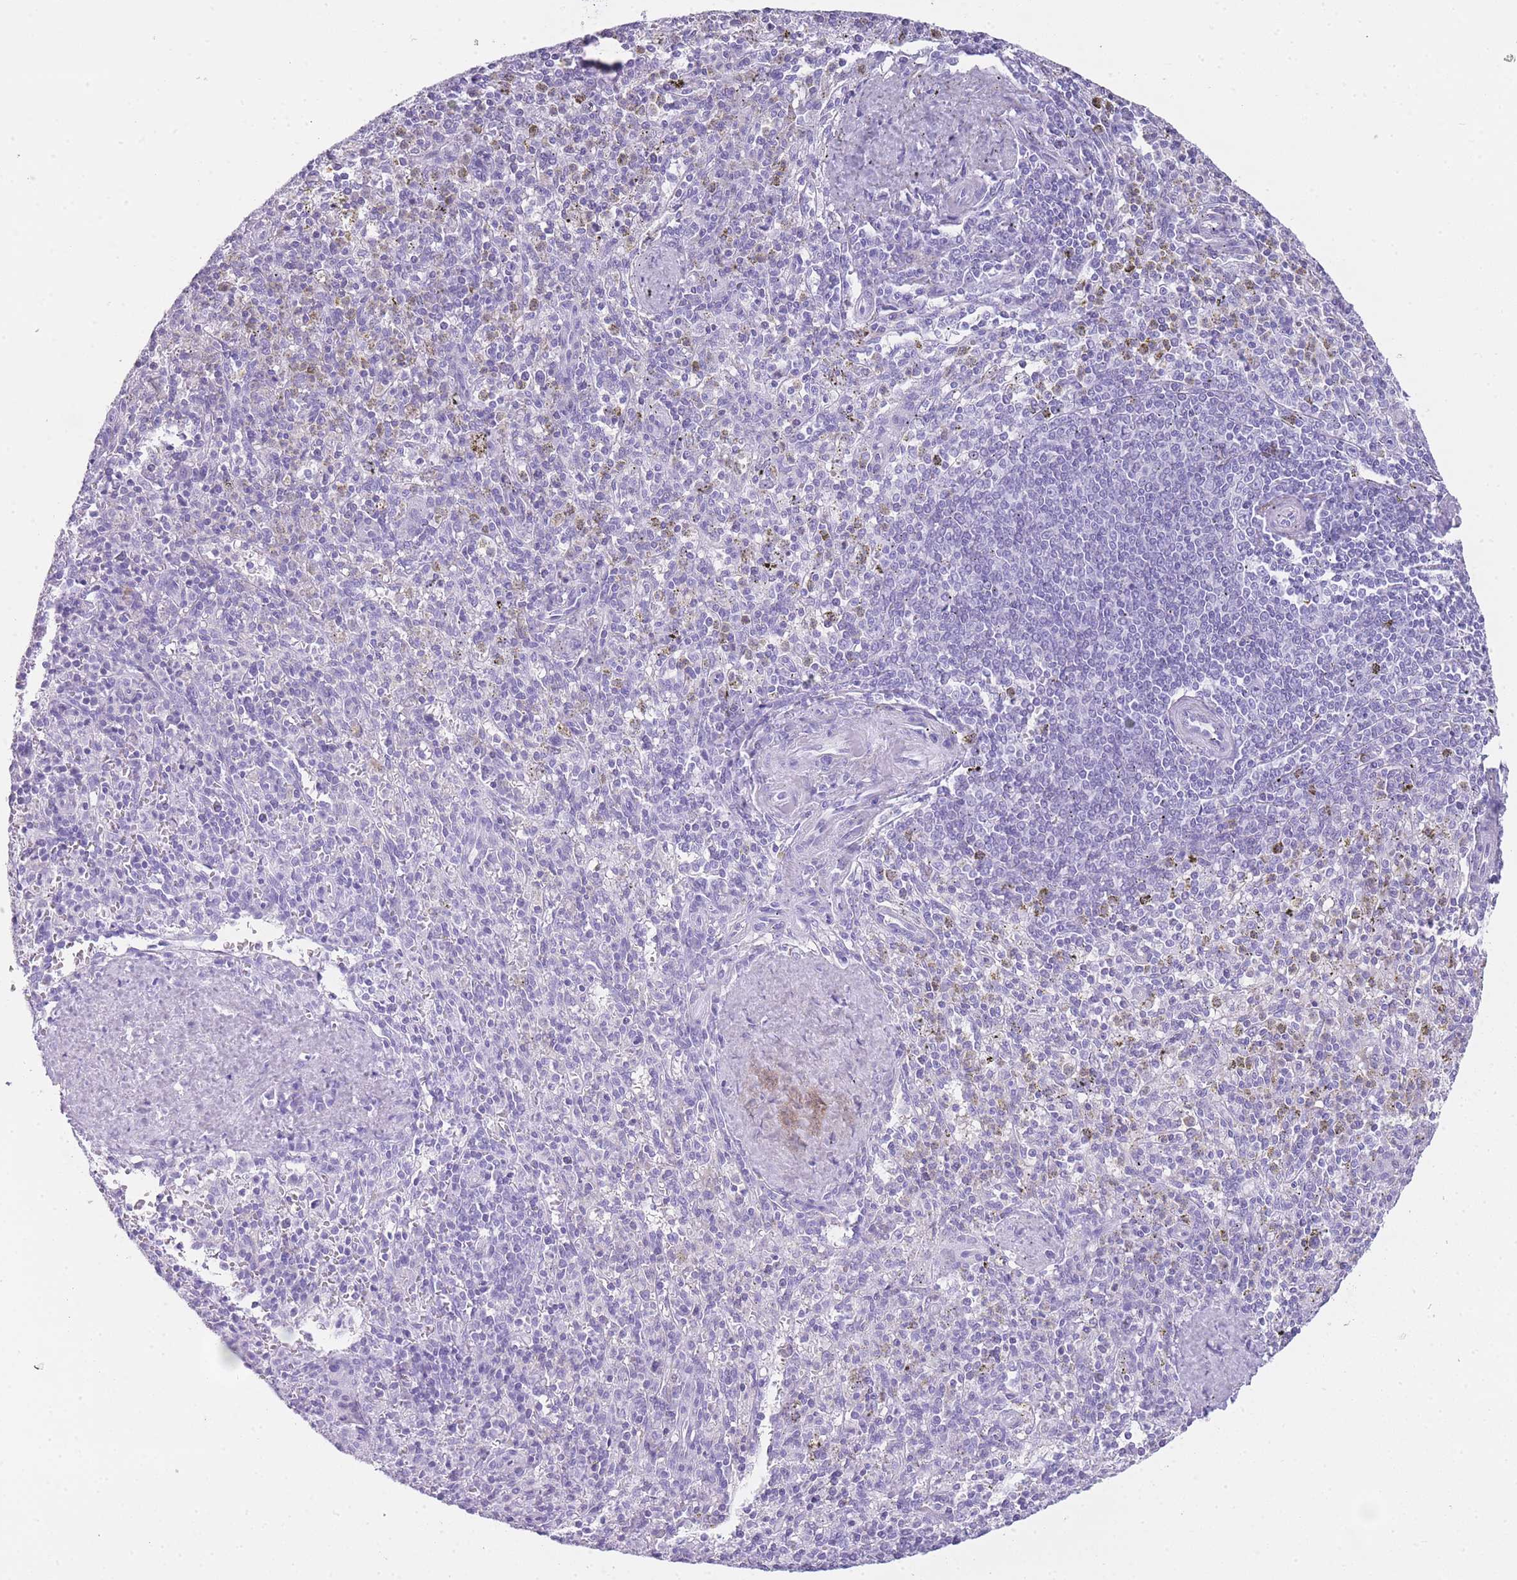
{"staining": {"intensity": "negative", "quantity": "none", "location": "none"}, "tissue": "spleen", "cell_type": "Cells in red pulp", "image_type": "normal", "snomed": [{"axis": "morphology", "description": "Normal tissue, NOS"}, {"axis": "topography", "description": "Spleen"}], "caption": "Cells in red pulp show no significant positivity in benign spleen.", "gene": "INS", "patient": {"sex": "male", "age": 72}}